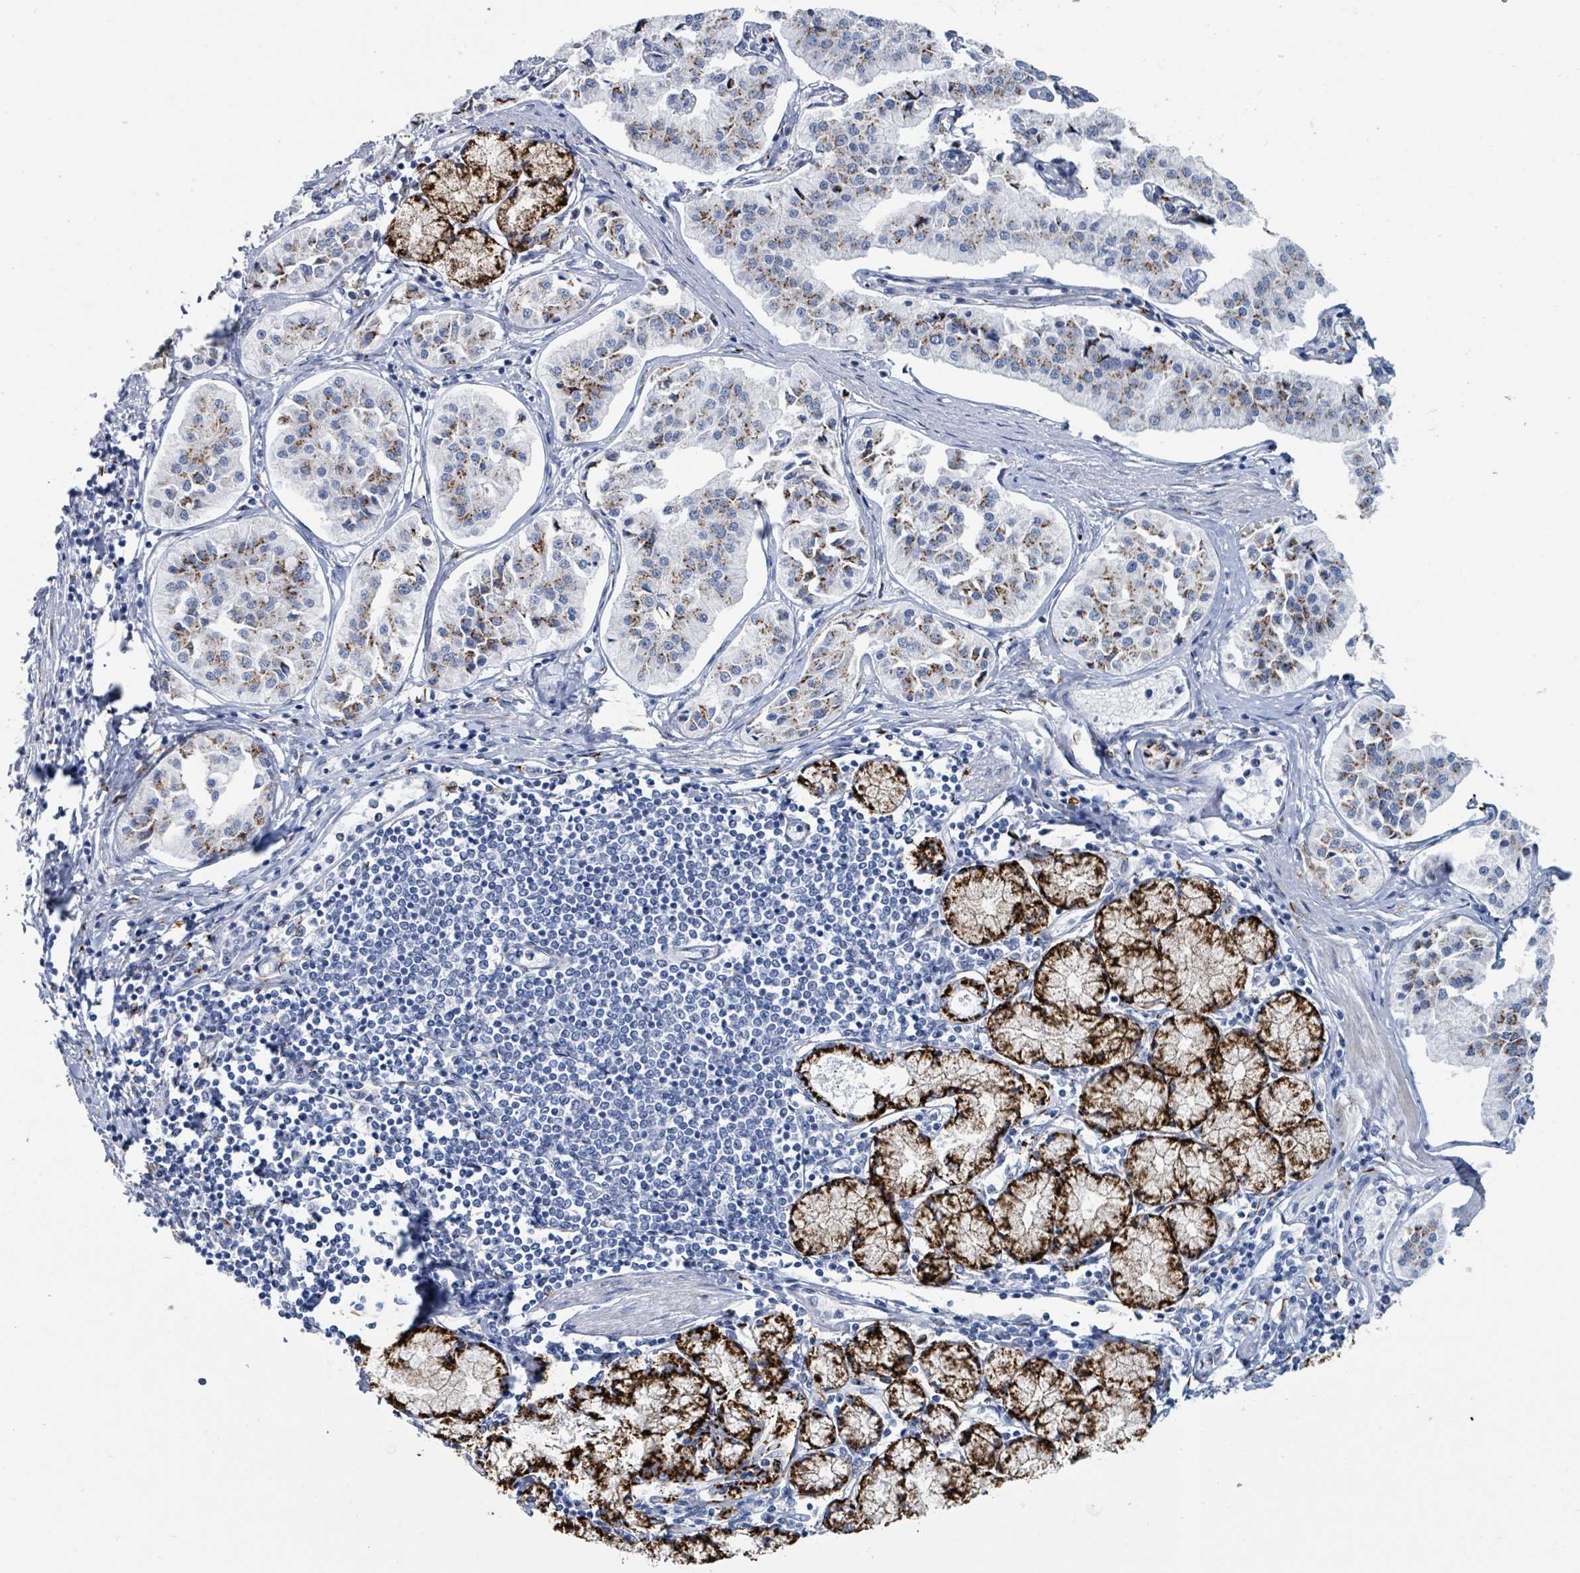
{"staining": {"intensity": "moderate", "quantity": "25%-75%", "location": "cytoplasmic/membranous"}, "tissue": "pancreatic cancer", "cell_type": "Tumor cells", "image_type": "cancer", "snomed": [{"axis": "morphology", "description": "Adenocarcinoma, NOS"}, {"axis": "topography", "description": "Pancreas"}], "caption": "There is medium levels of moderate cytoplasmic/membranous staining in tumor cells of pancreatic cancer (adenocarcinoma), as demonstrated by immunohistochemical staining (brown color).", "gene": "DCAF5", "patient": {"sex": "female", "age": 50}}